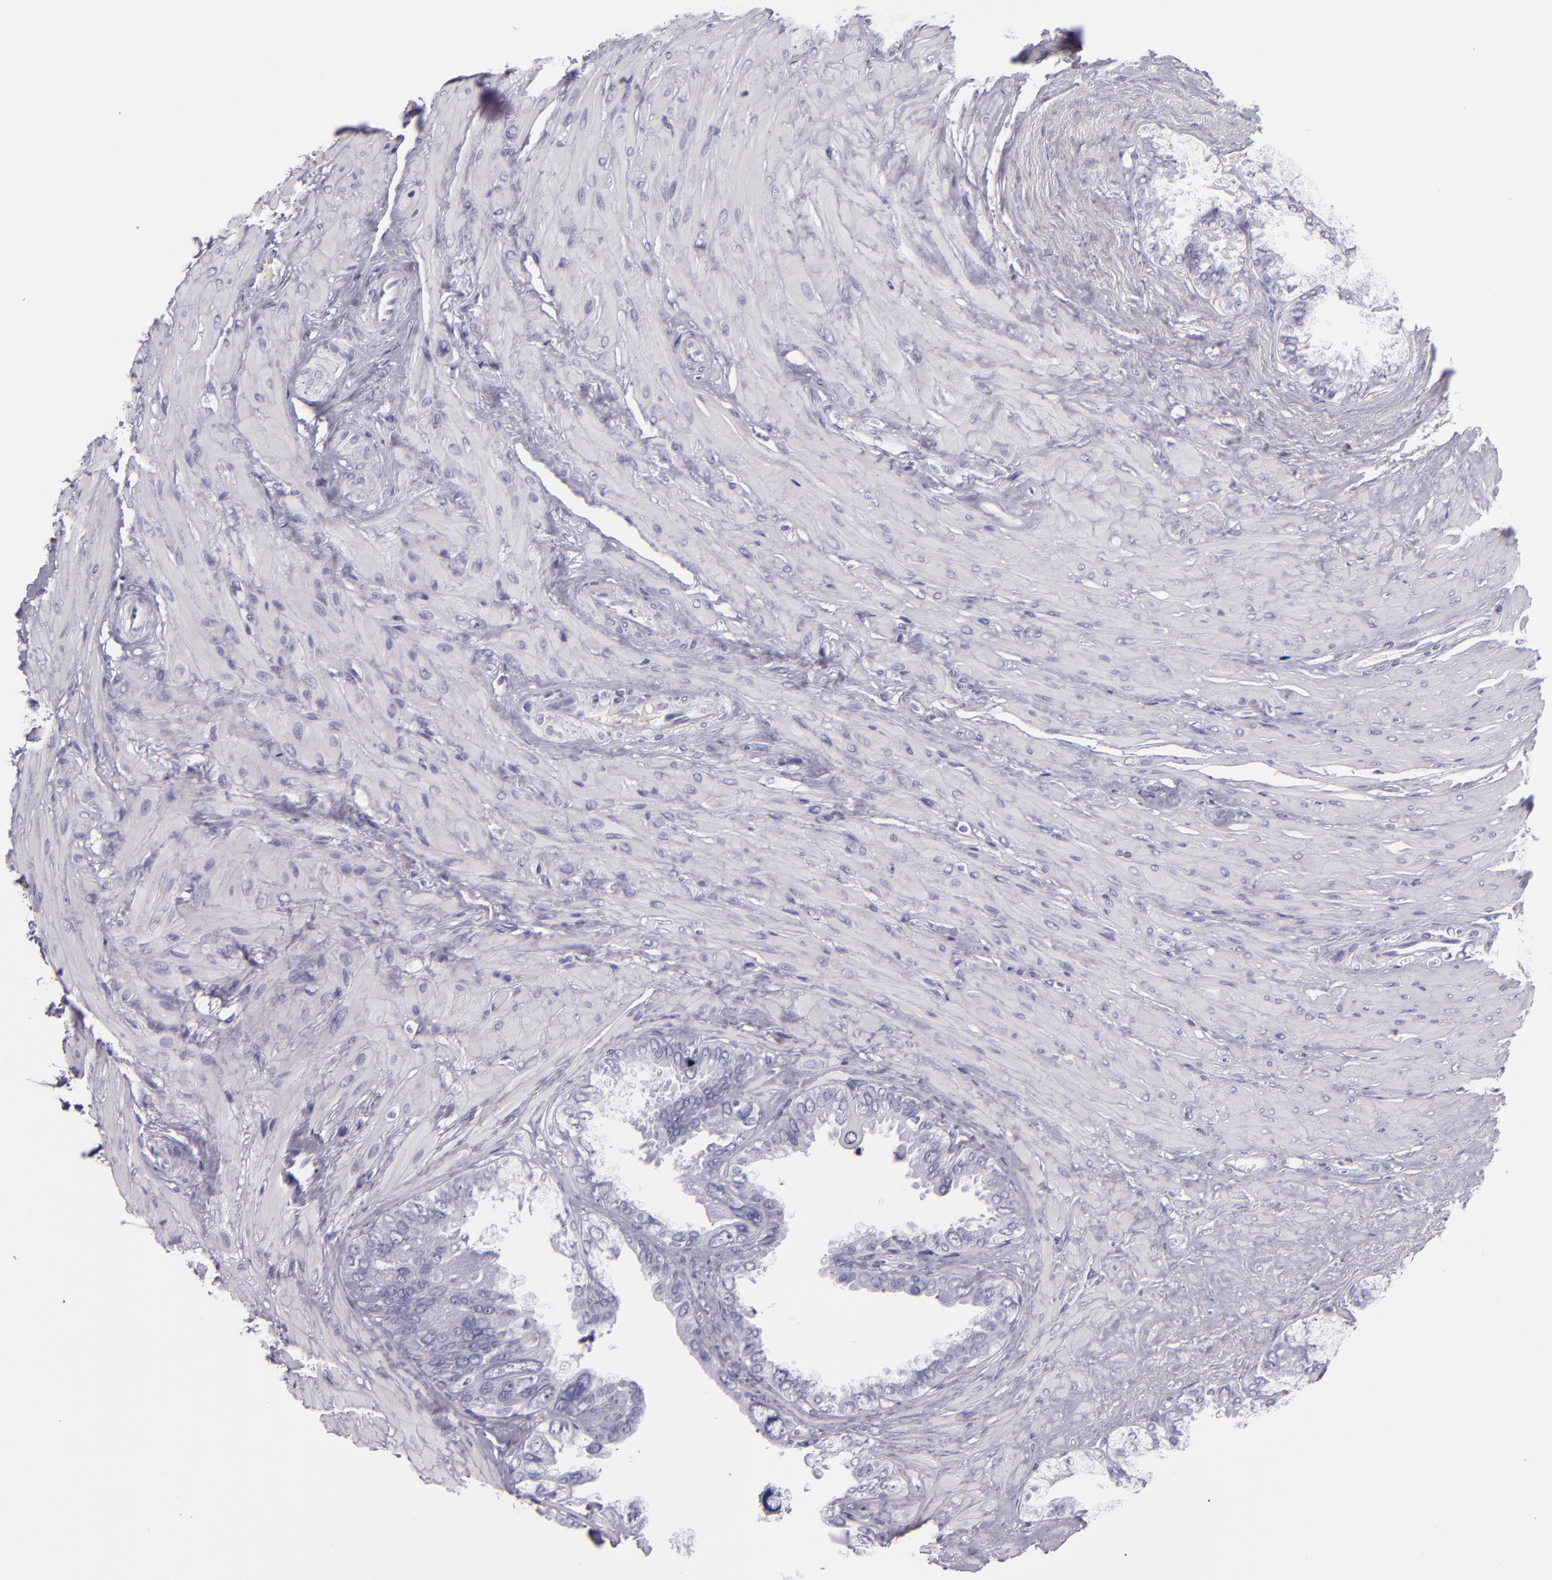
{"staining": {"intensity": "negative", "quantity": "none", "location": "none"}, "tissue": "seminal vesicle", "cell_type": "Glandular cells", "image_type": "normal", "snomed": [{"axis": "morphology", "description": "Normal tissue, NOS"}, {"axis": "topography", "description": "Prostate"}, {"axis": "topography", "description": "Seminal veicle"}], "caption": "This micrograph is of normal seminal vesicle stained with immunohistochemistry to label a protein in brown with the nuclei are counter-stained blue. There is no expression in glandular cells.", "gene": "CR2", "patient": {"sex": "male", "age": 63}}